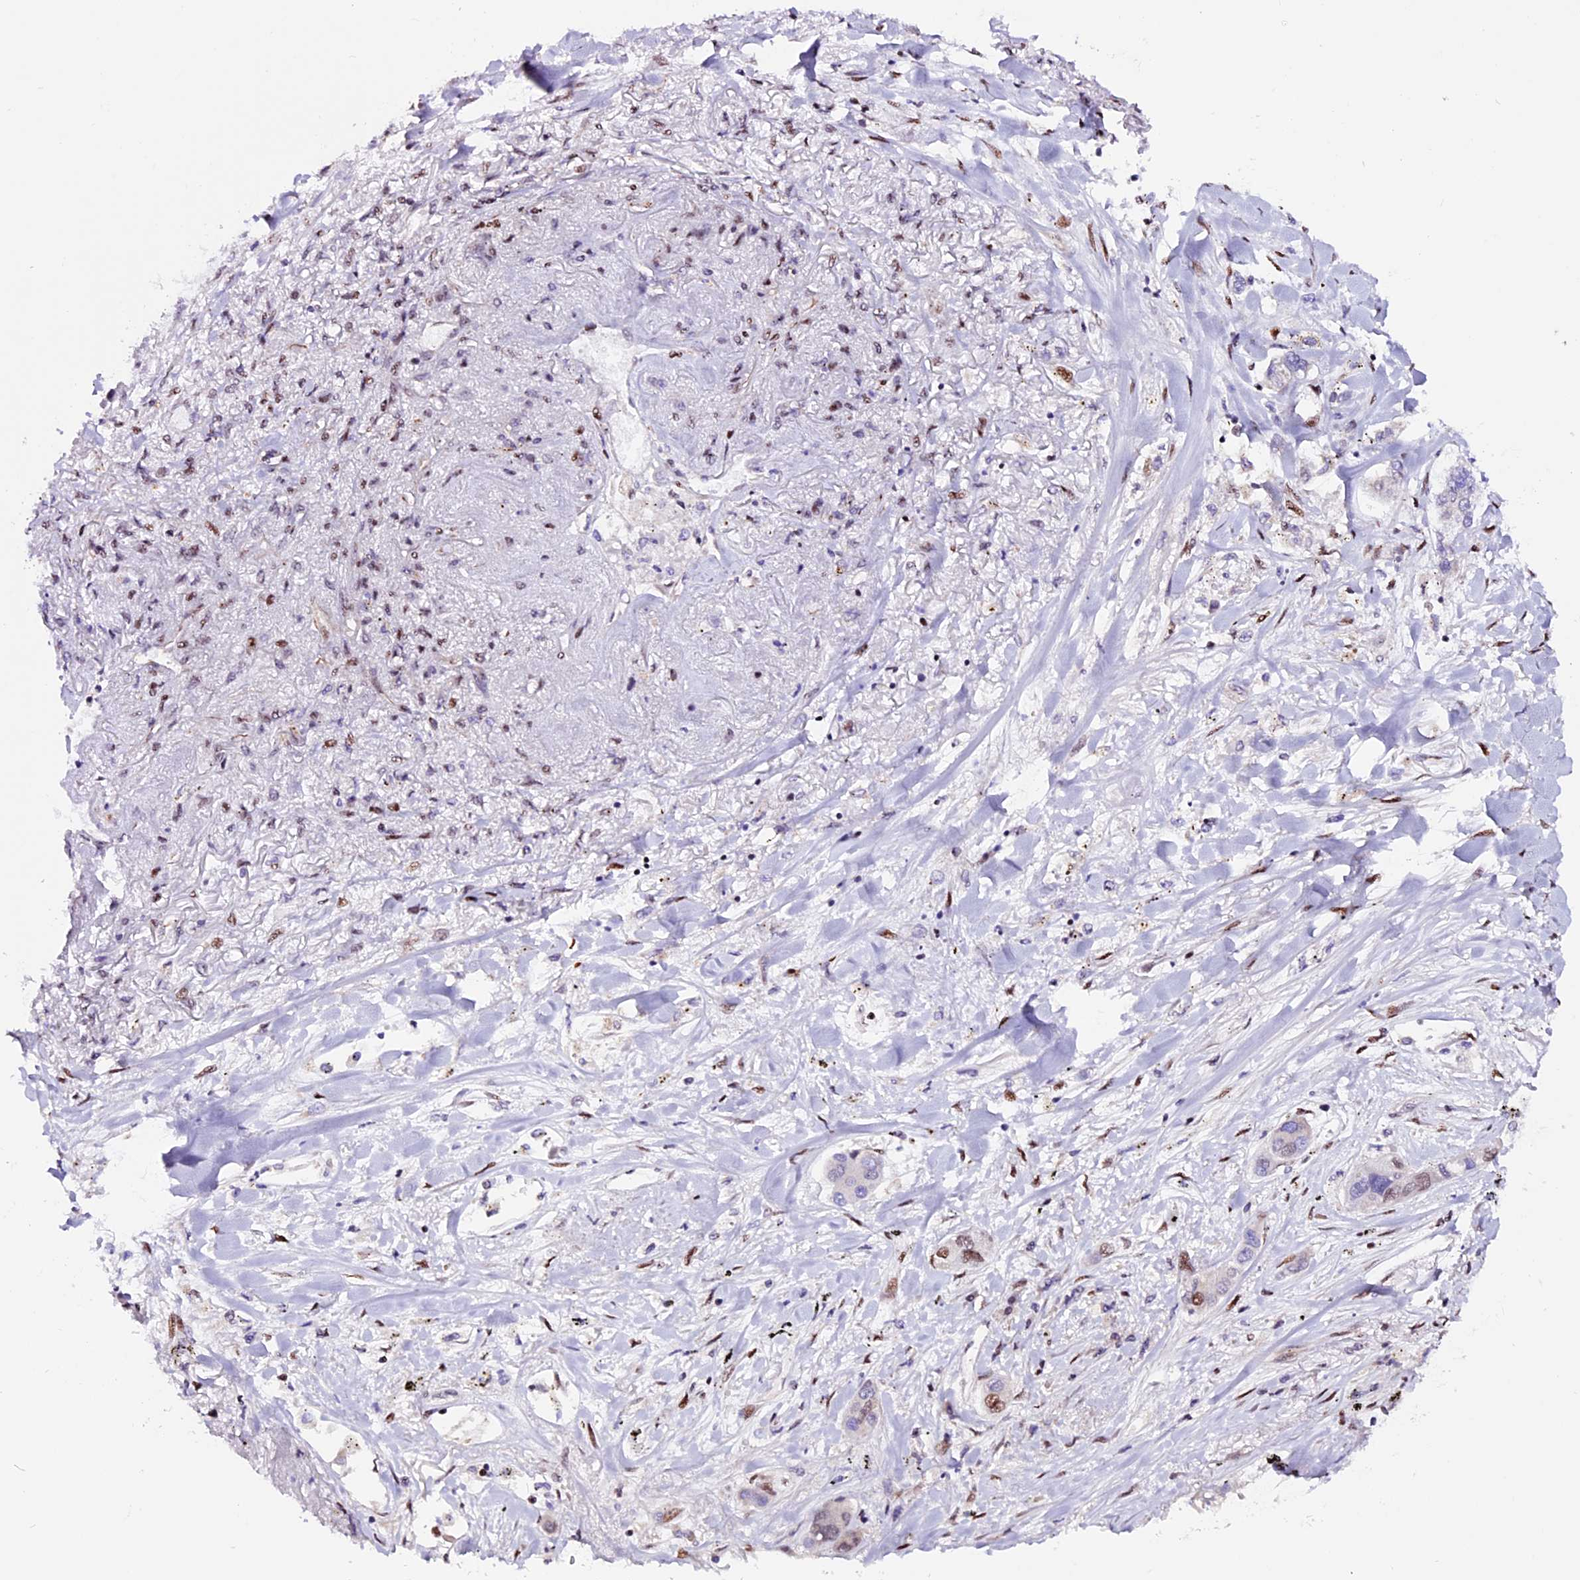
{"staining": {"intensity": "moderate", "quantity": "<25%", "location": "nuclear"}, "tissue": "lung cancer", "cell_type": "Tumor cells", "image_type": "cancer", "snomed": [{"axis": "morphology", "description": "Adenocarcinoma, NOS"}, {"axis": "topography", "description": "Lung"}], "caption": "DAB immunohistochemical staining of lung adenocarcinoma reveals moderate nuclear protein staining in about <25% of tumor cells.", "gene": "RINL", "patient": {"sex": "male", "age": 49}}